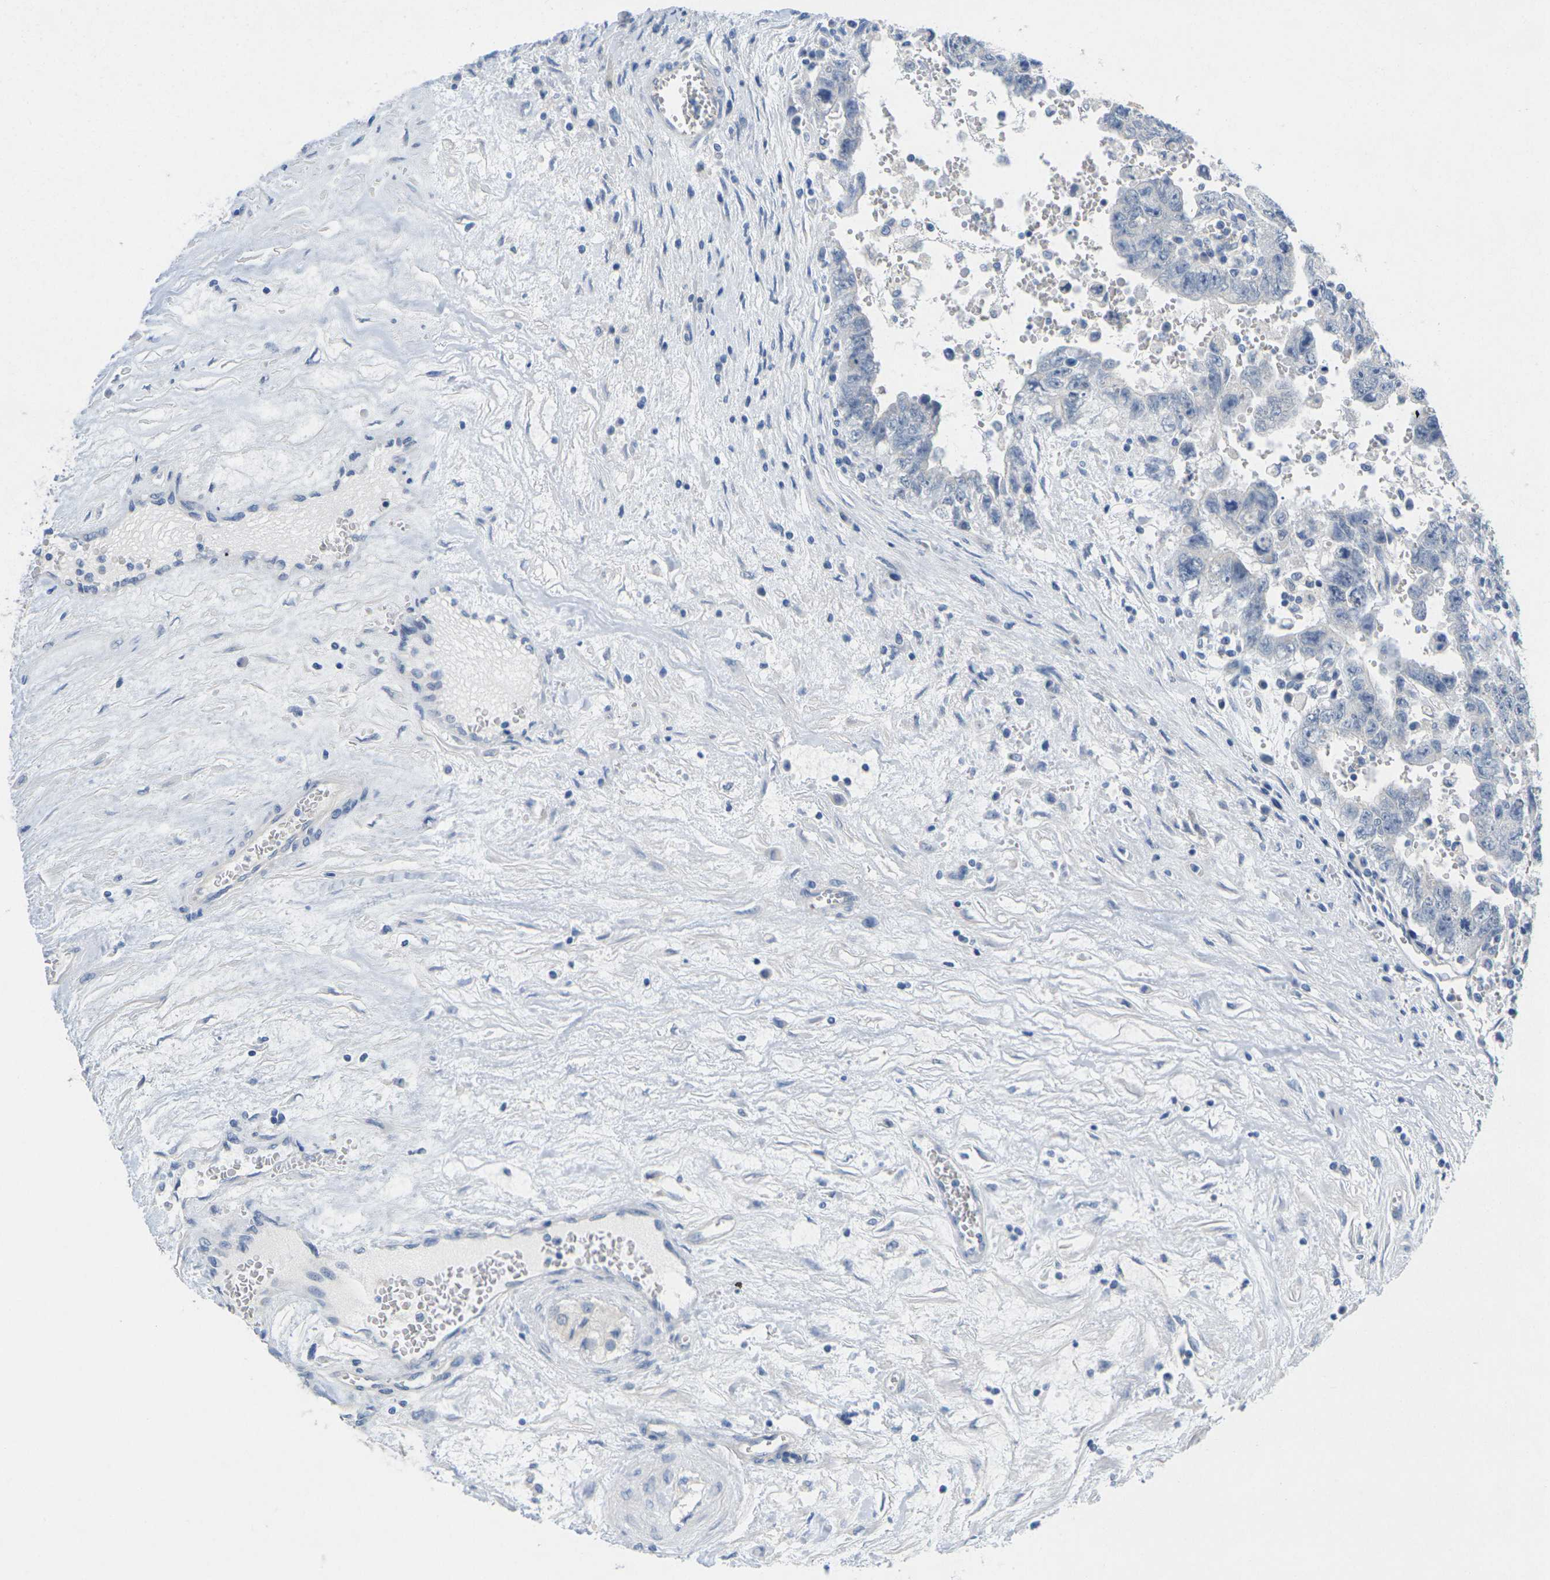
{"staining": {"intensity": "negative", "quantity": "none", "location": "none"}, "tissue": "testis cancer", "cell_type": "Tumor cells", "image_type": "cancer", "snomed": [{"axis": "morphology", "description": "Carcinoma, Embryonal, NOS"}, {"axis": "topography", "description": "Testis"}], "caption": "Immunohistochemistry histopathology image of neoplastic tissue: testis cancer (embryonal carcinoma) stained with DAB (3,3'-diaminobenzidine) exhibits no significant protein staining in tumor cells. (Stains: DAB (3,3'-diaminobenzidine) immunohistochemistry (IHC) with hematoxylin counter stain, Microscopy: brightfield microscopy at high magnification).", "gene": "TNNI3", "patient": {"sex": "male", "age": 28}}